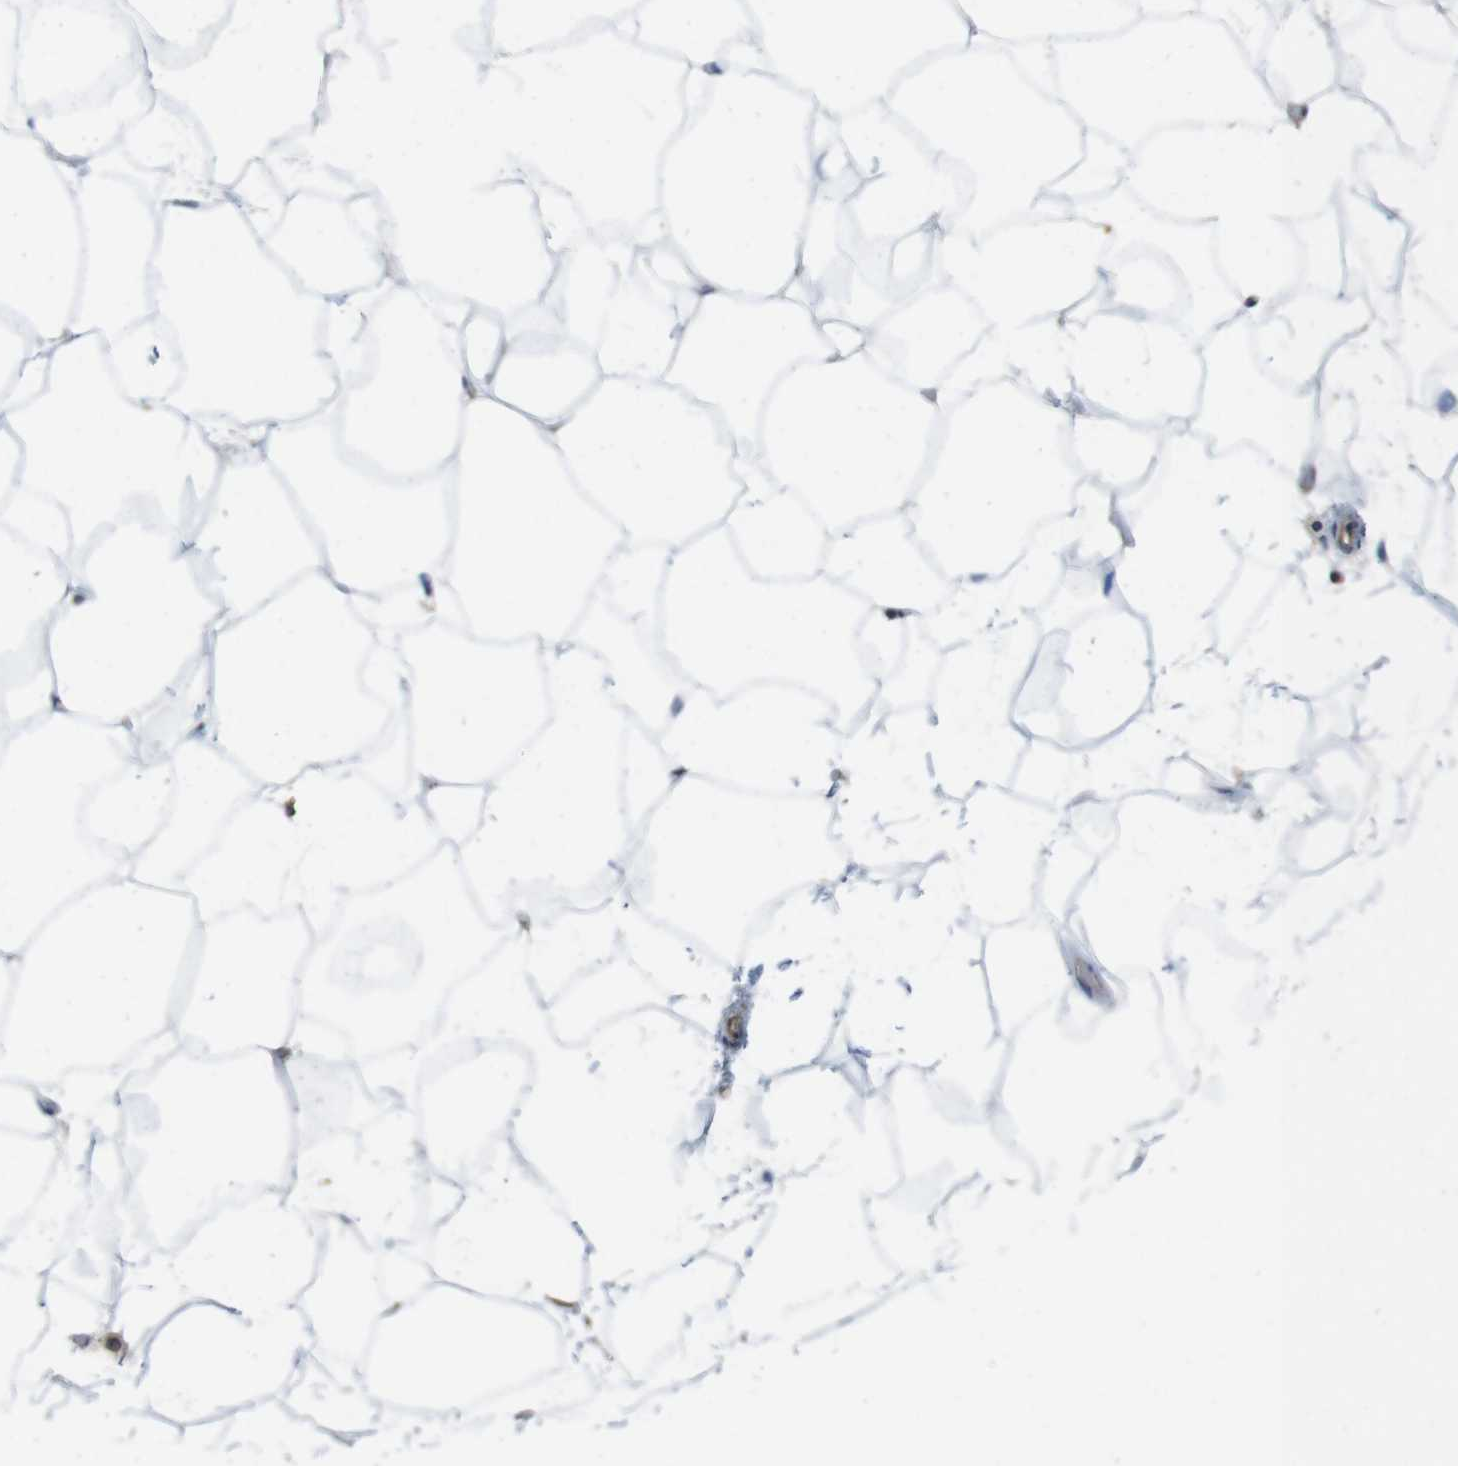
{"staining": {"intensity": "negative", "quantity": "none", "location": "none"}, "tissue": "adipose tissue", "cell_type": "Adipocytes", "image_type": "normal", "snomed": [{"axis": "morphology", "description": "Normal tissue, NOS"}, {"axis": "topography", "description": "Breast"}, {"axis": "topography", "description": "Adipose tissue"}], "caption": "Immunohistochemical staining of benign adipose tissue demonstrates no significant staining in adipocytes. (Brightfield microscopy of DAB (3,3'-diaminobenzidine) immunohistochemistry at high magnification).", "gene": "PCDH10", "patient": {"sex": "female", "age": 25}}